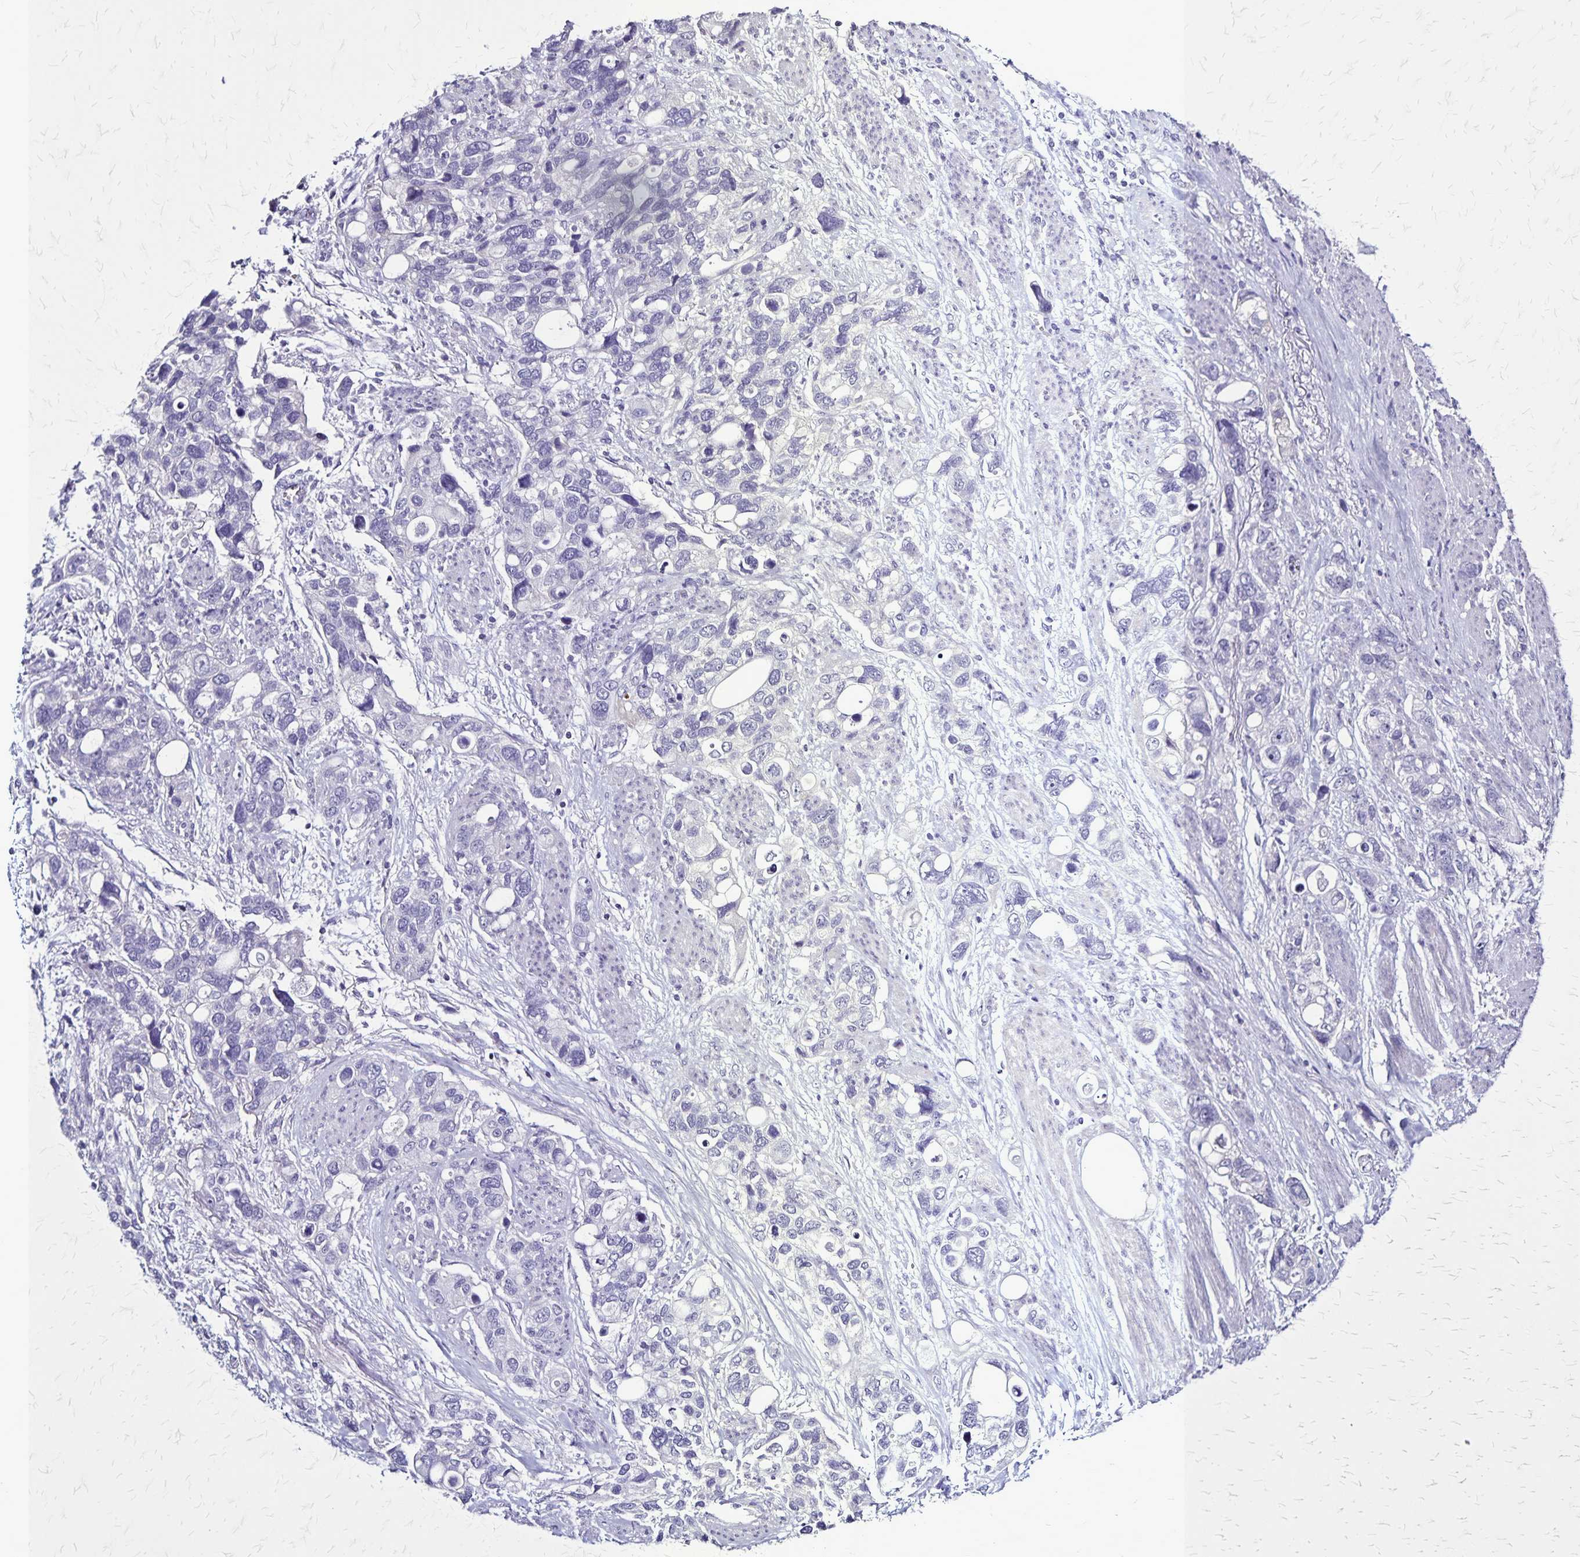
{"staining": {"intensity": "negative", "quantity": "none", "location": "none"}, "tissue": "stomach cancer", "cell_type": "Tumor cells", "image_type": "cancer", "snomed": [{"axis": "morphology", "description": "Adenocarcinoma, NOS"}, {"axis": "topography", "description": "Stomach, upper"}], "caption": "Human stomach cancer stained for a protein using immunohistochemistry reveals no positivity in tumor cells.", "gene": "PLXNA4", "patient": {"sex": "female", "age": 81}}